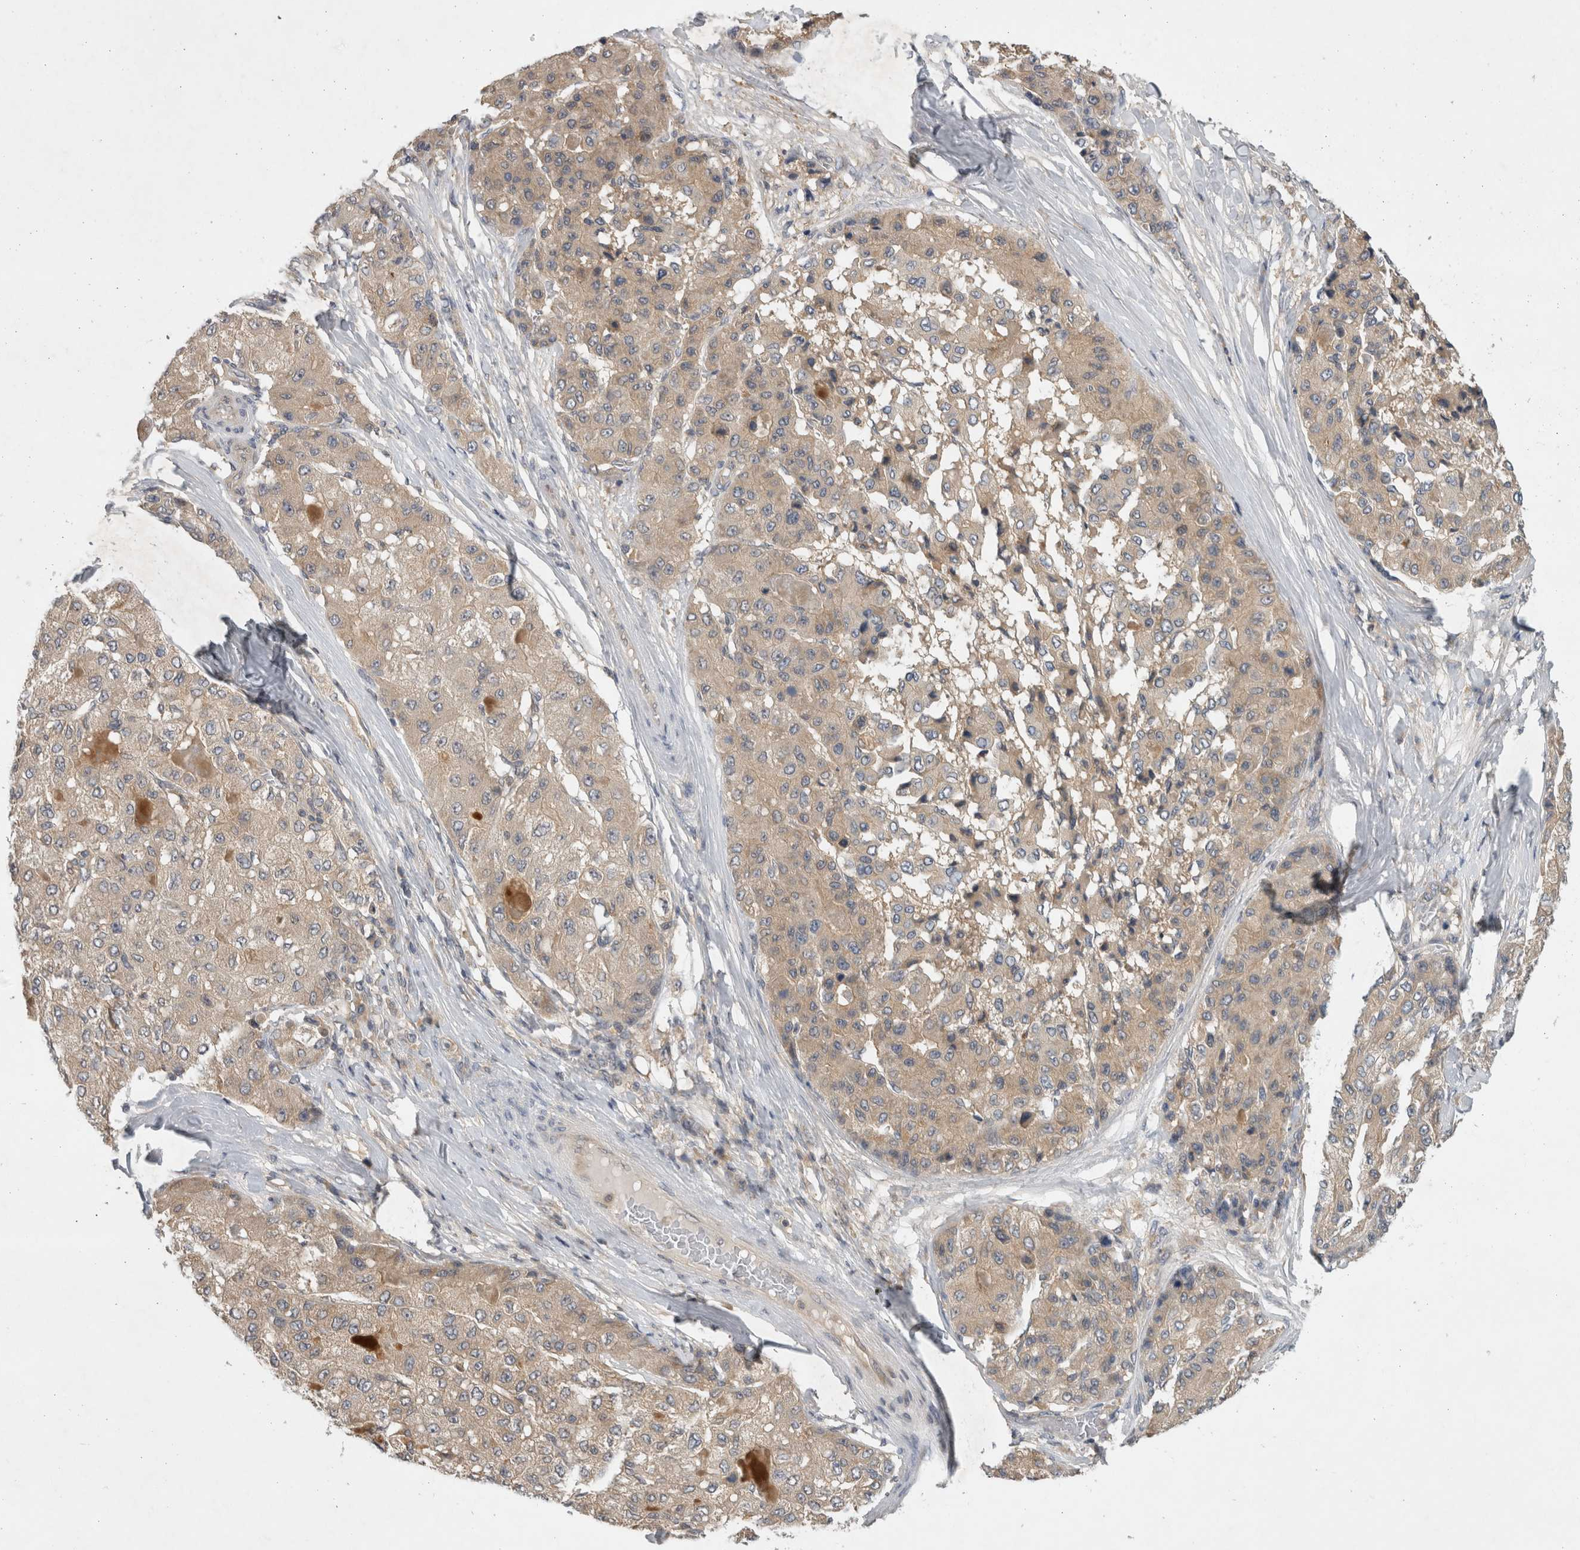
{"staining": {"intensity": "weak", "quantity": ">75%", "location": "cytoplasmic/membranous"}, "tissue": "liver cancer", "cell_type": "Tumor cells", "image_type": "cancer", "snomed": [{"axis": "morphology", "description": "Carcinoma, Hepatocellular, NOS"}, {"axis": "topography", "description": "Liver"}], "caption": "Liver hepatocellular carcinoma stained with a brown dye displays weak cytoplasmic/membranous positive positivity in about >75% of tumor cells.", "gene": "AASDHPPT", "patient": {"sex": "male", "age": 80}}